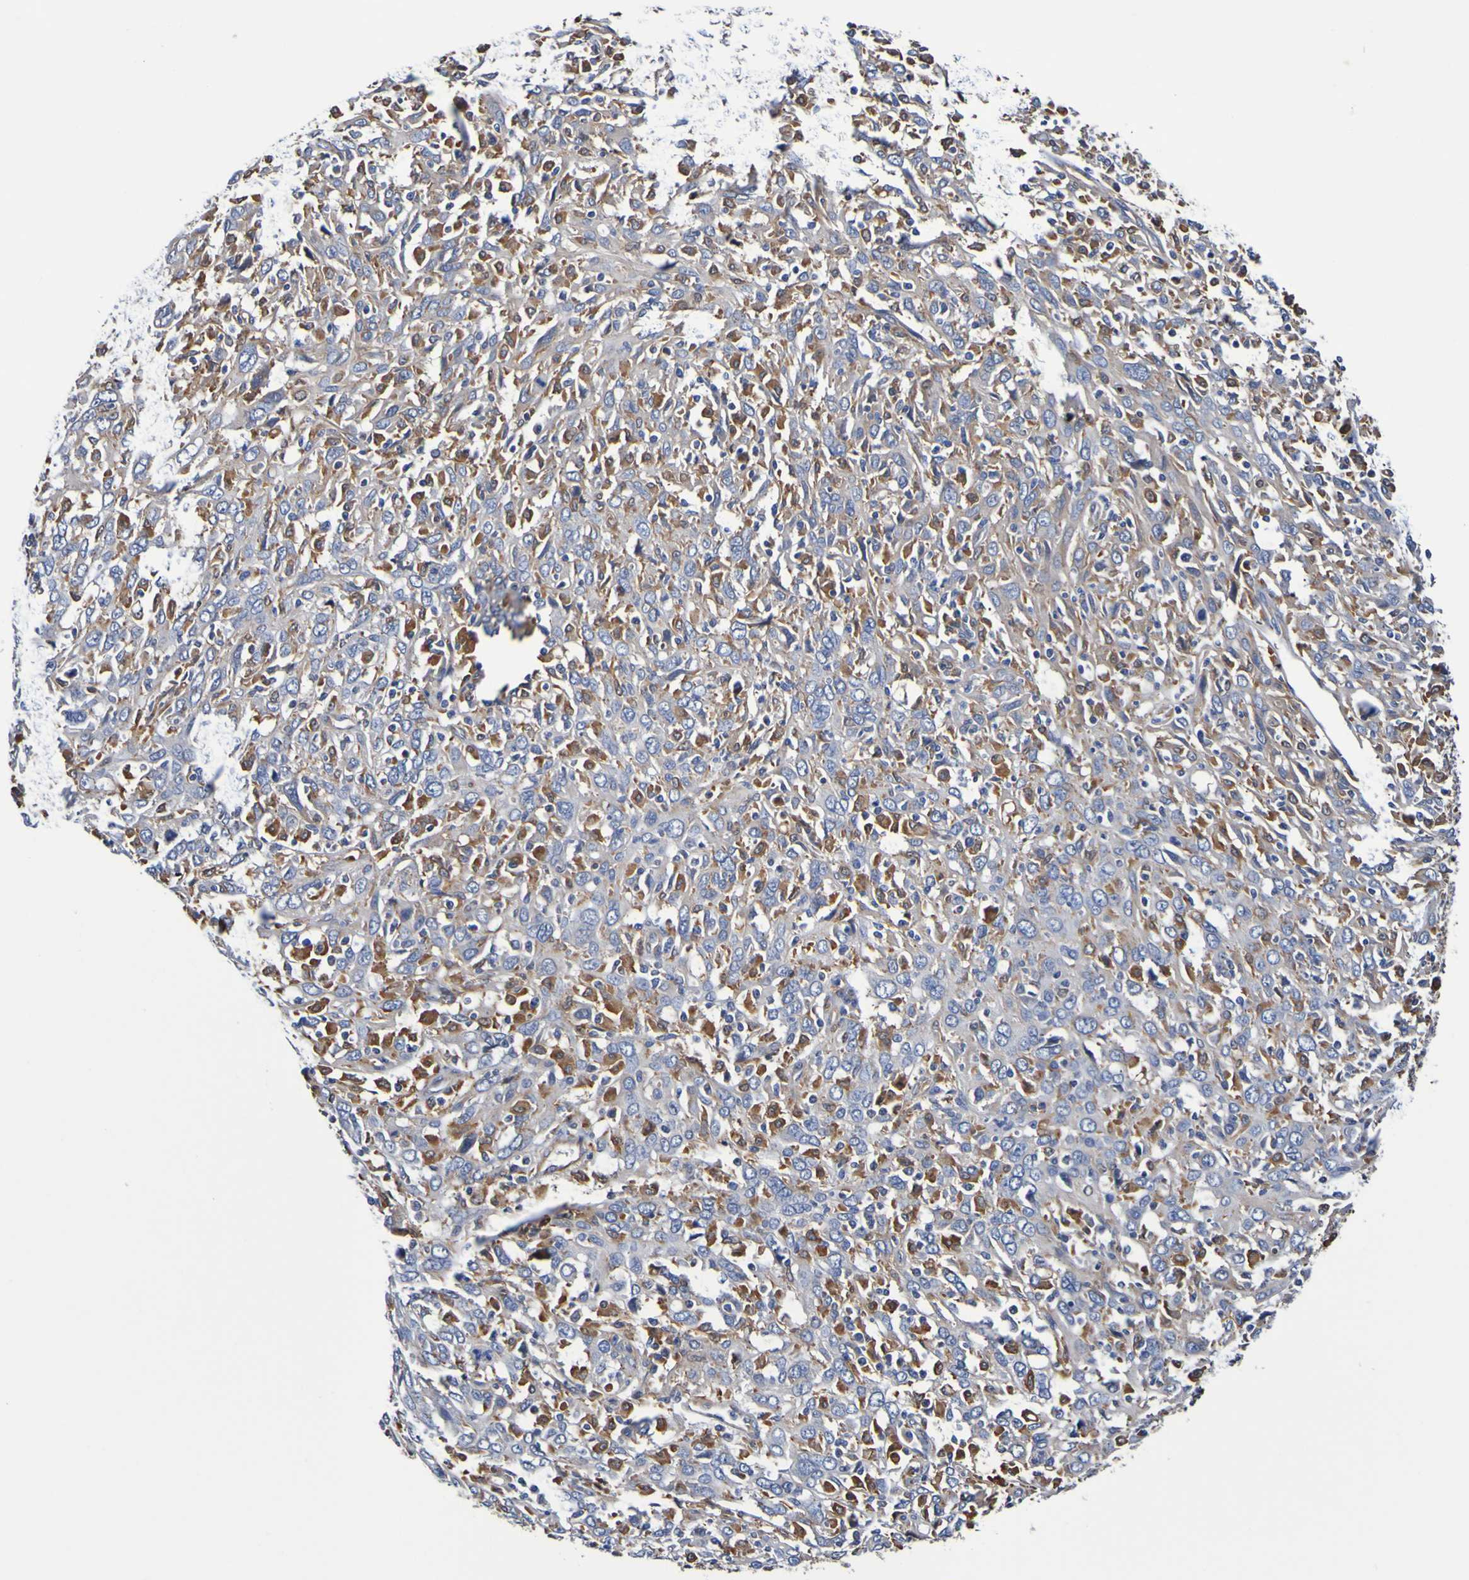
{"staining": {"intensity": "moderate", "quantity": "25%-75%", "location": "cytoplasmic/membranous"}, "tissue": "cervical cancer", "cell_type": "Tumor cells", "image_type": "cancer", "snomed": [{"axis": "morphology", "description": "Squamous cell carcinoma, NOS"}, {"axis": "topography", "description": "Cervix"}], "caption": "Protein staining of squamous cell carcinoma (cervical) tissue shows moderate cytoplasmic/membranous expression in approximately 25%-75% of tumor cells. Using DAB (3,3'-diaminobenzidine) (brown) and hematoxylin (blue) stains, captured at high magnification using brightfield microscopy.", "gene": "METAP2", "patient": {"sex": "female", "age": 46}}